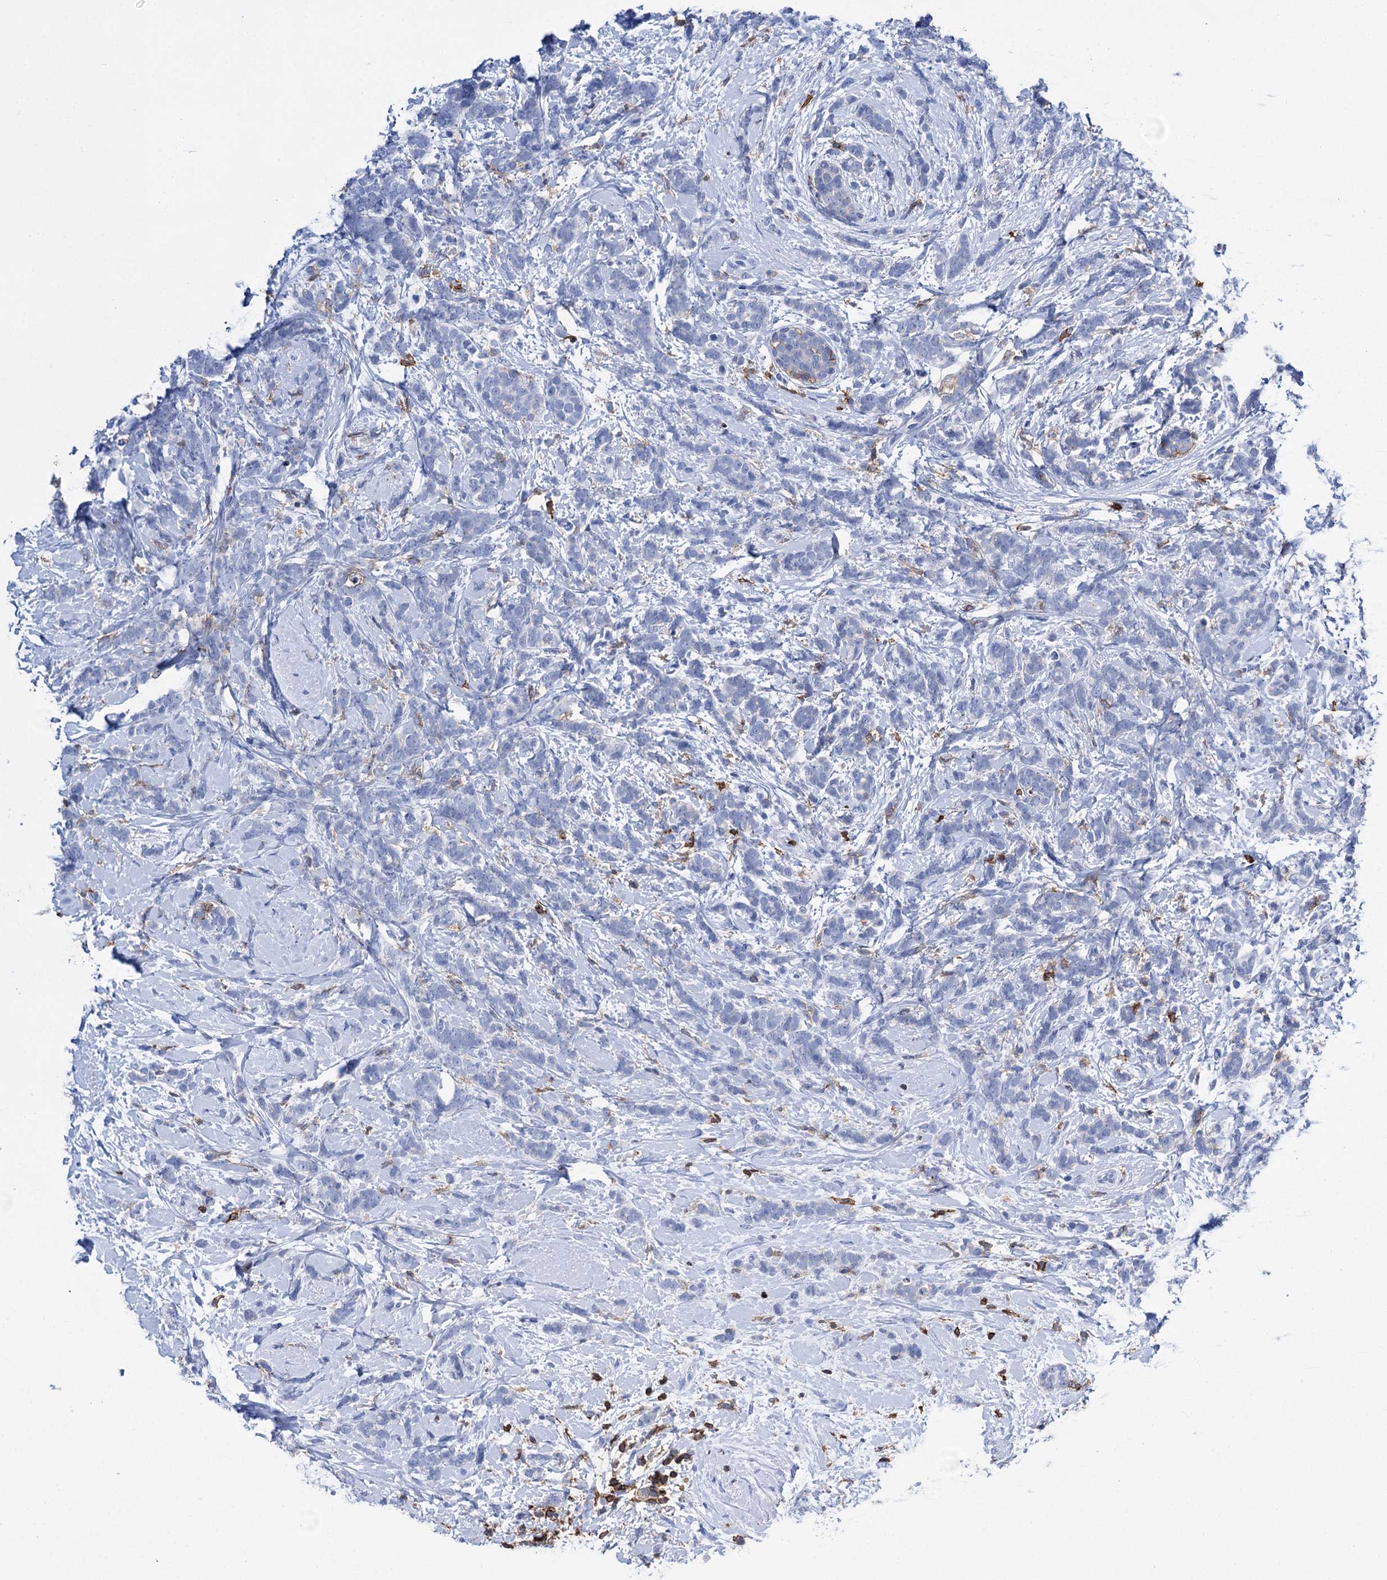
{"staining": {"intensity": "negative", "quantity": "none", "location": "none"}, "tissue": "breast cancer", "cell_type": "Tumor cells", "image_type": "cancer", "snomed": [{"axis": "morphology", "description": "Lobular carcinoma"}, {"axis": "topography", "description": "Breast"}], "caption": "Breast lobular carcinoma stained for a protein using IHC demonstrates no expression tumor cells.", "gene": "DEF6", "patient": {"sex": "female", "age": 58}}